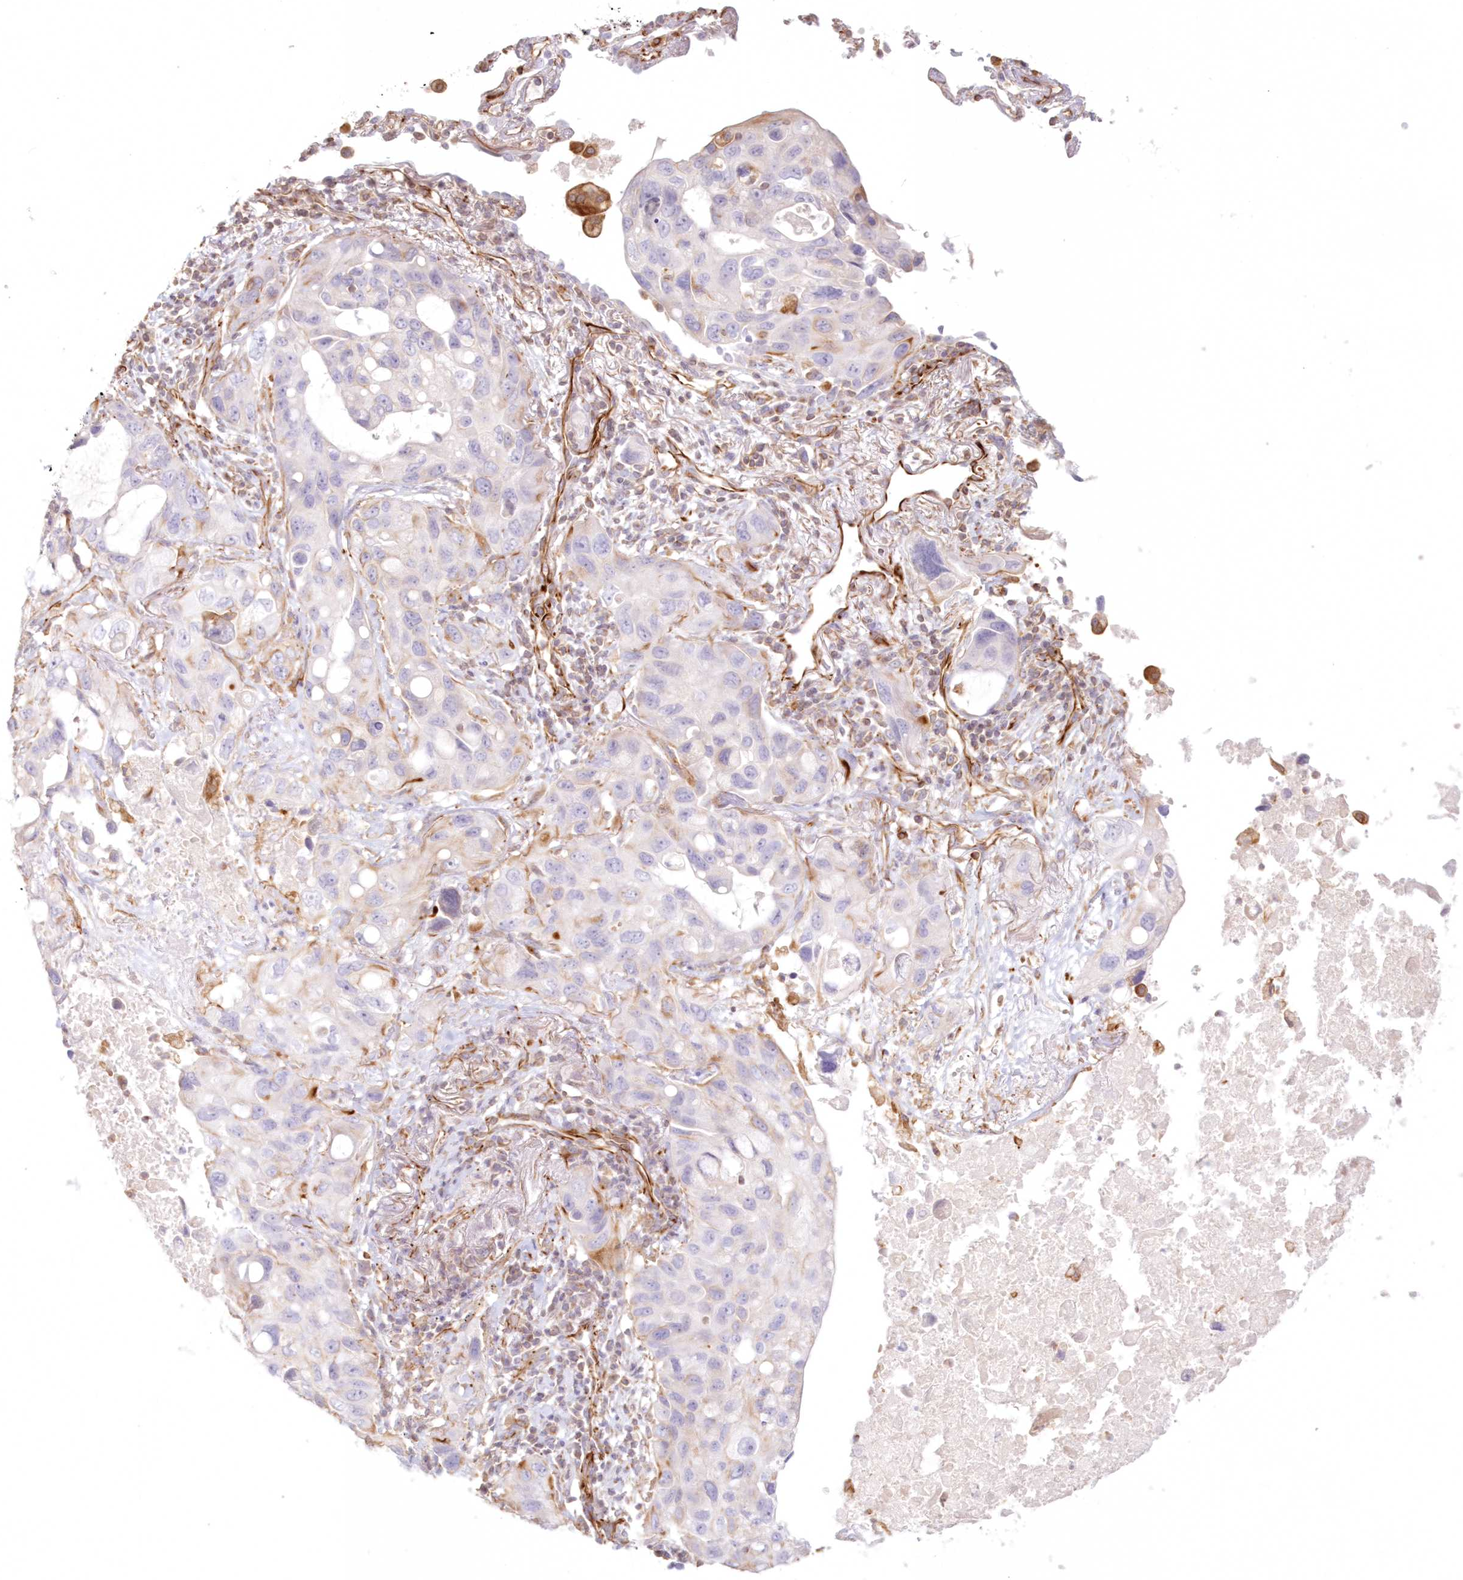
{"staining": {"intensity": "negative", "quantity": "none", "location": "none"}, "tissue": "lung cancer", "cell_type": "Tumor cells", "image_type": "cancer", "snomed": [{"axis": "morphology", "description": "Squamous cell carcinoma, NOS"}, {"axis": "topography", "description": "Lung"}], "caption": "This is a micrograph of IHC staining of lung squamous cell carcinoma, which shows no positivity in tumor cells. The staining is performed using DAB brown chromogen with nuclei counter-stained in using hematoxylin.", "gene": "DMRTB1", "patient": {"sex": "female", "age": 73}}